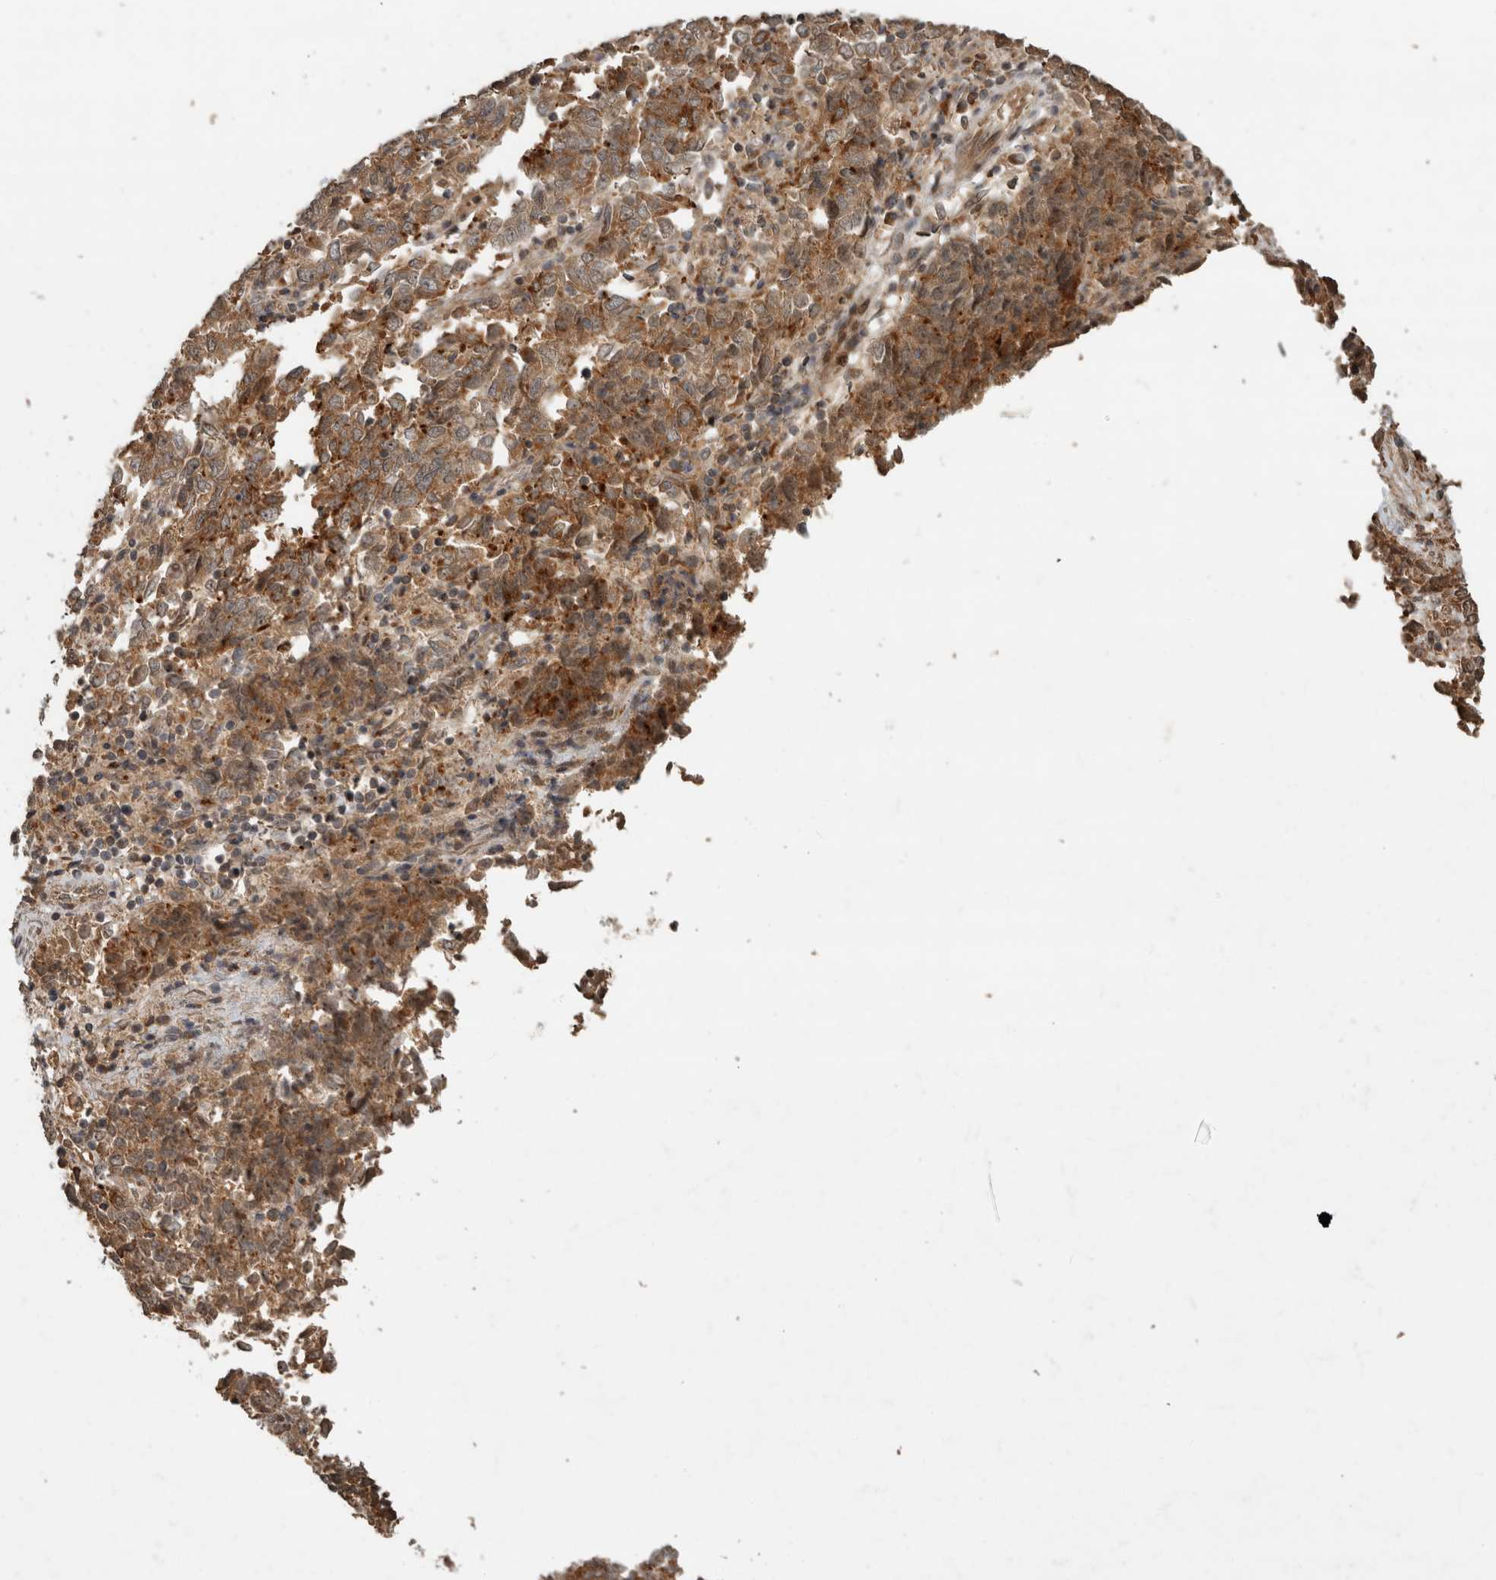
{"staining": {"intensity": "moderate", "quantity": ">75%", "location": "cytoplasmic/membranous"}, "tissue": "endometrial cancer", "cell_type": "Tumor cells", "image_type": "cancer", "snomed": [{"axis": "morphology", "description": "Adenocarcinoma, NOS"}, {"axis": "topography", "description": "Endometrium"}], "caption": "An immunohistochemistry image of neoplastic tissue is shown. Protein staining in brown highlights moderate cytoplasmic/membranous positivity in endometrial cancer within tumor cells.", "gene": "PITPNC1", "patient": {"sex": "female", "age": 80}}